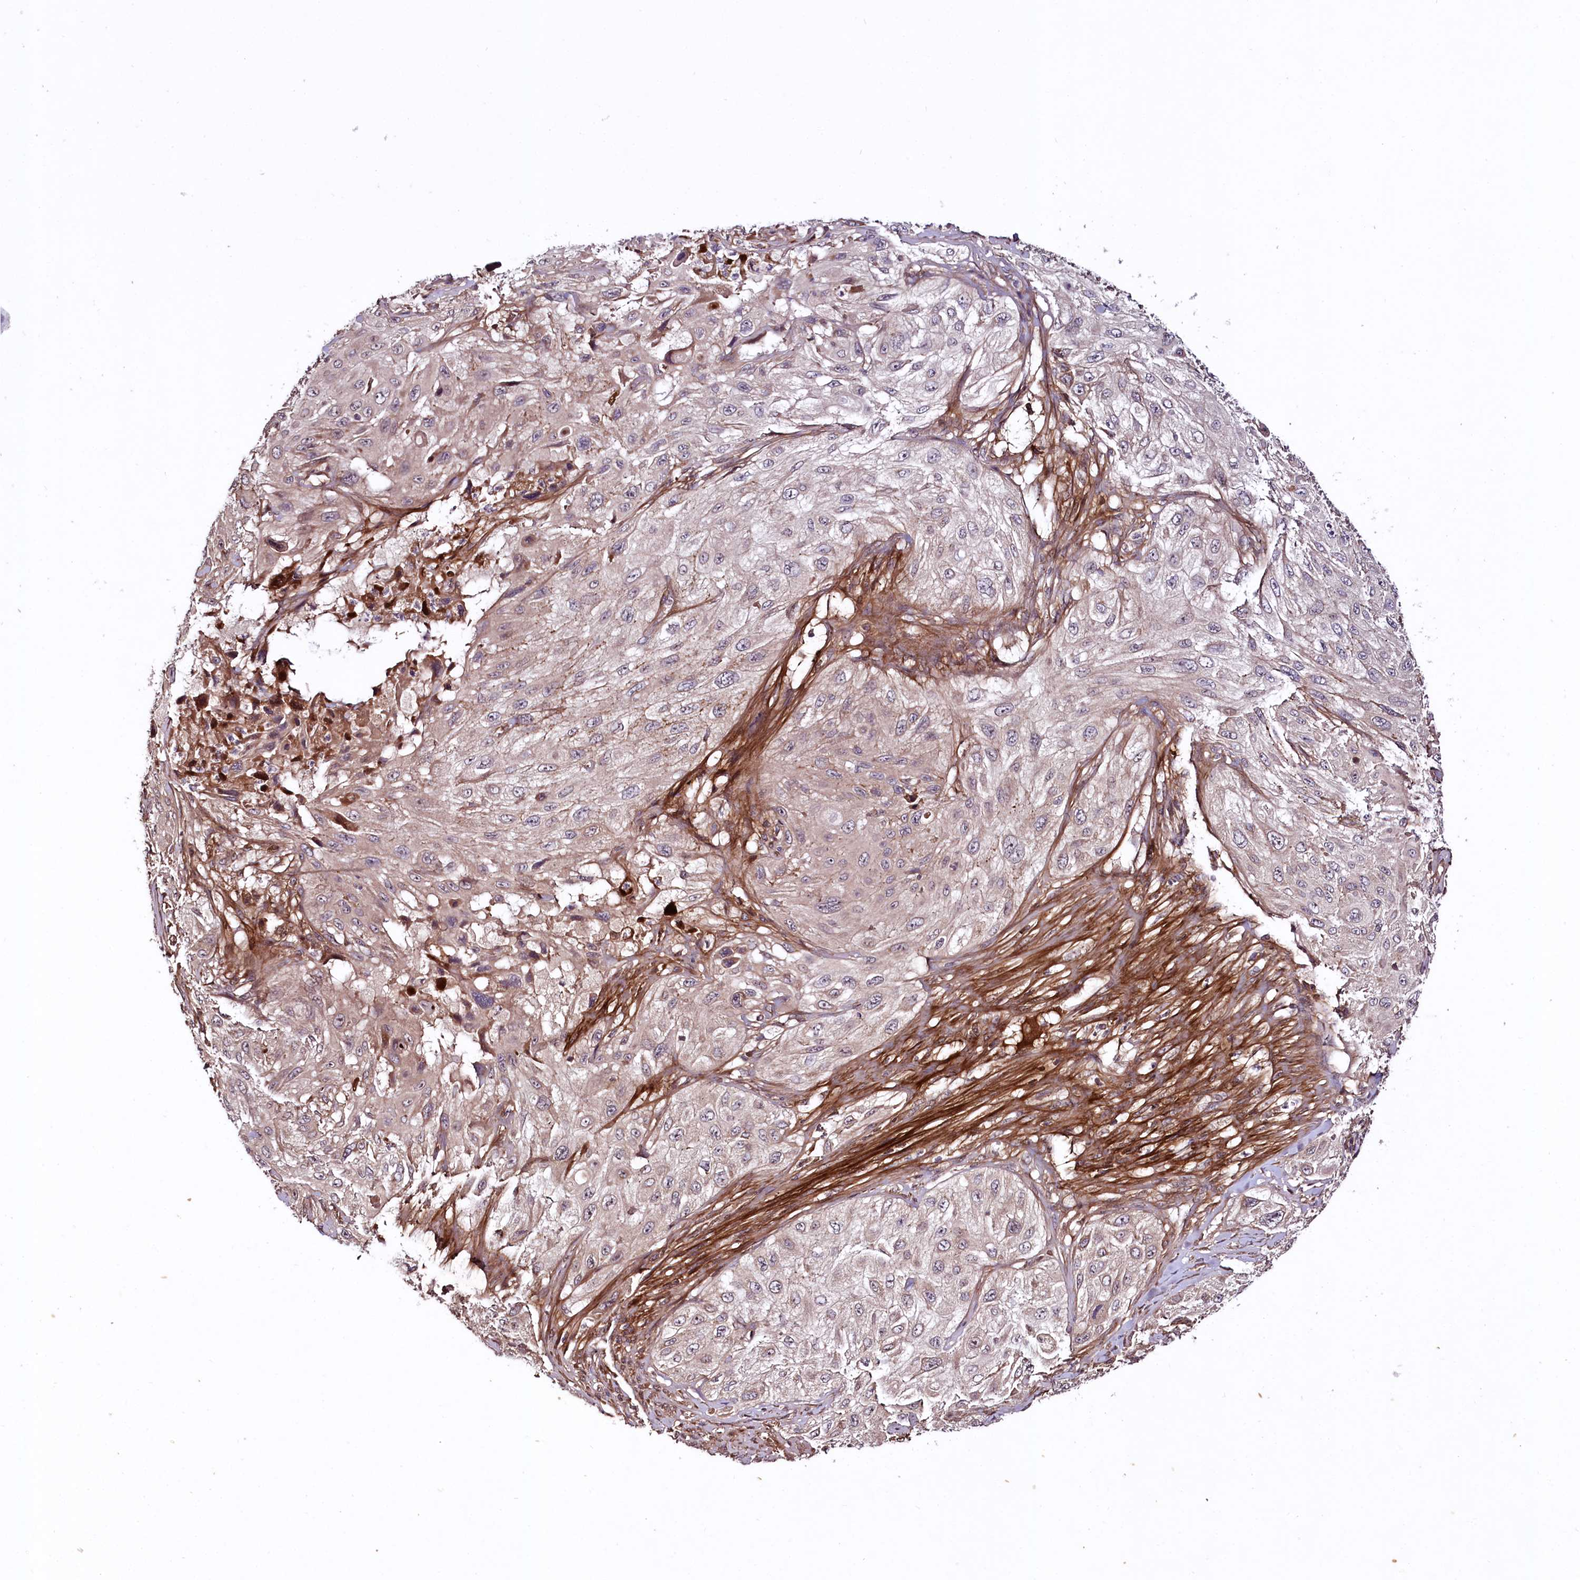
{"staining": {"intensity": "weak", "quantity": "25%-75%", "location": "cytoplasmic/membranous"}, "tissue": "cervical cancer", "cell_type": "Tumor cells", "image_type": "cancer", "snomed": [{"axis": "morphology", "description": "Squamous cell carcinoma, NOS"}, {"axis": "topography", "description": "Cervix"}], "caption": "Immunohistochemistry (IHC) photomicrograph of human cervical cancer (squamous cell carcinoma) stained for a protein (brown), which exhibits low levels of weak cytoplasmic/membranous positivity in about 25%-75% of tumor cells.", "gene": "TNPO3", "patient": {"sex": "female", "age": 42}}